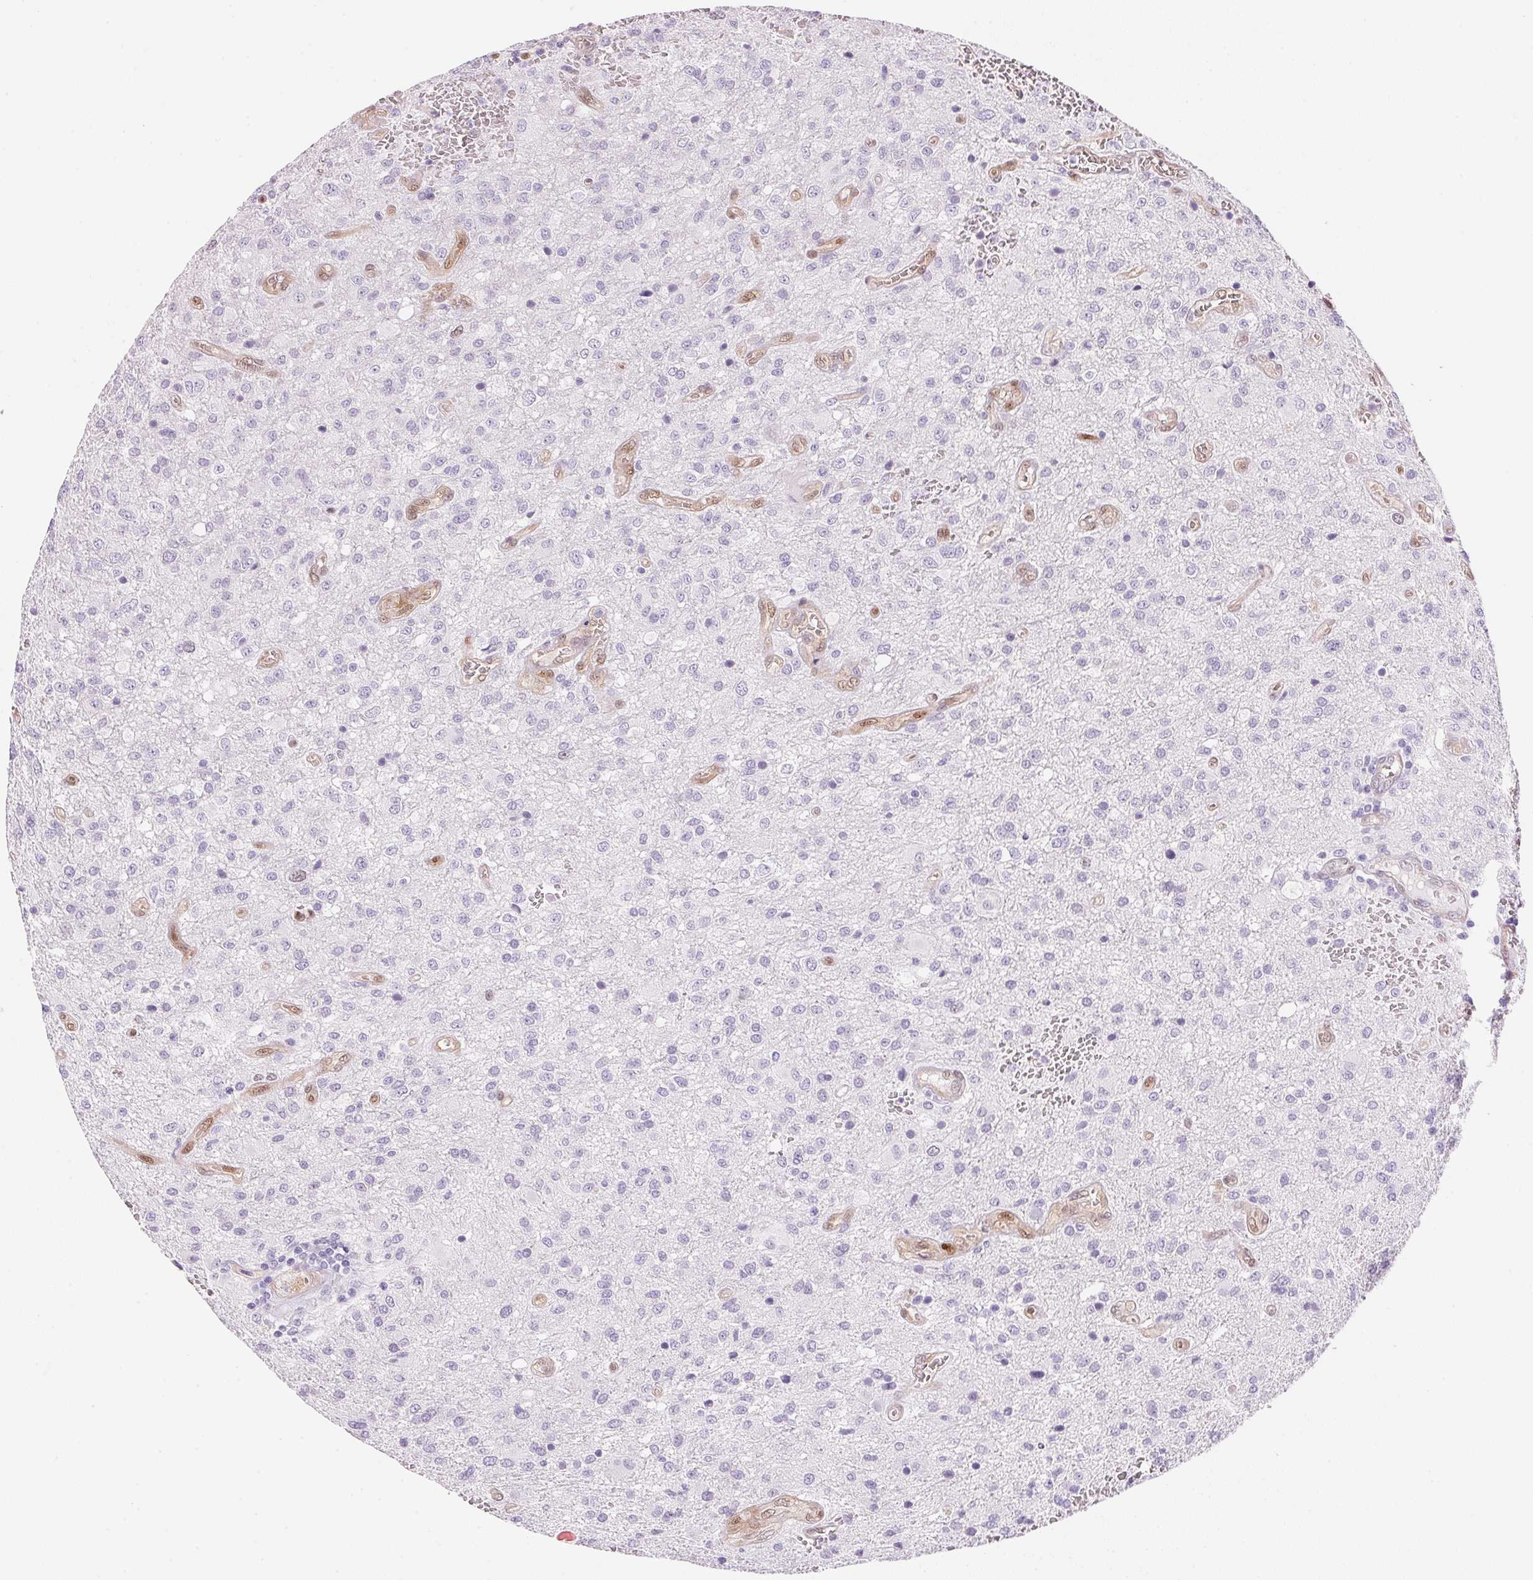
{"staining": {"intensity": "negative", "quantity": "none", "location": "none"}, "tissue": "glioma", "cell_type": "Tumor cells", "image_type": "cancer", "snomed": [{"axis": "morphology", "description": "Glioma, malignant, Low grade"}, {"axis": "topography", "description": "Brain"}], "caption": "Tumor cells are negative for protein expression in human glioma.", "gene": "SMTN", "patient": {"sex": "male", "age": 66}}